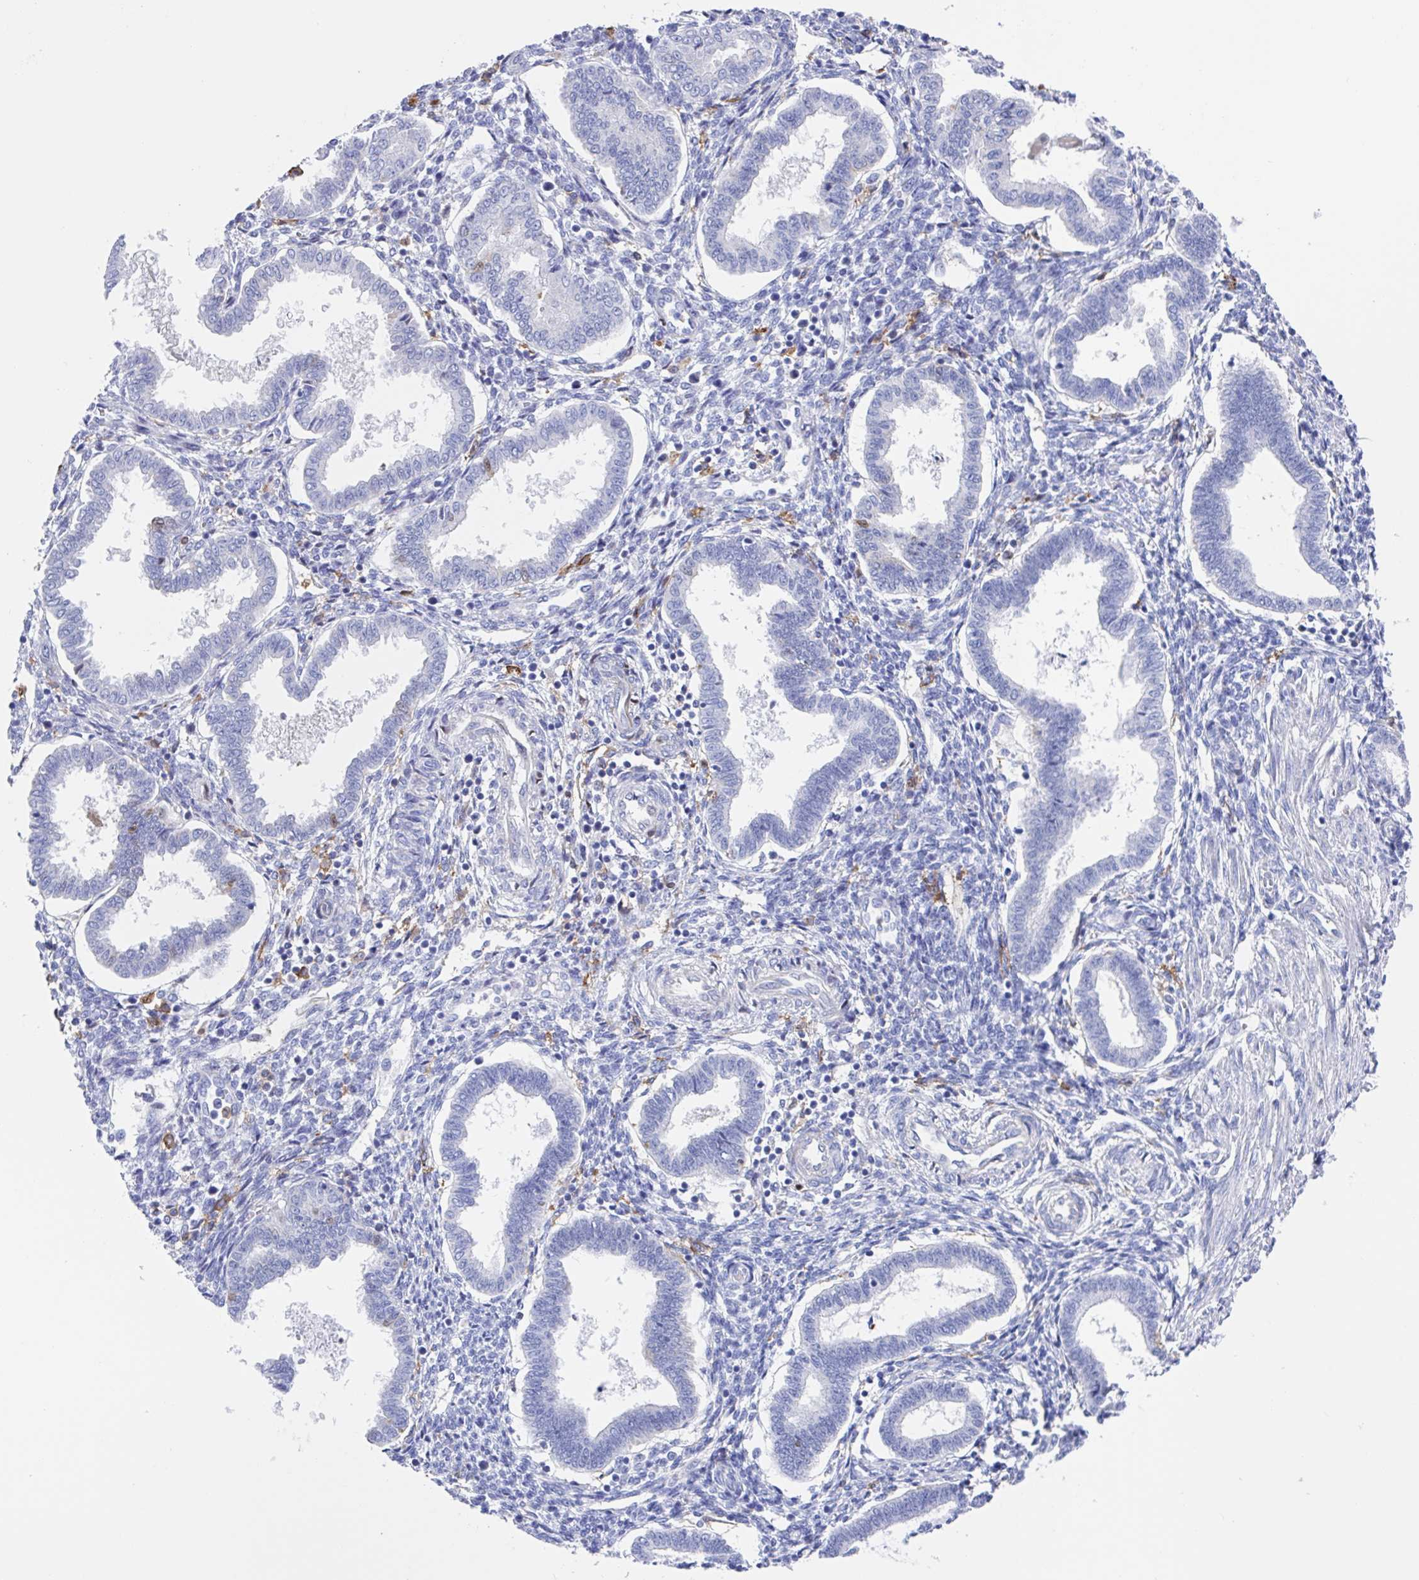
{"staining": {"intensity": "negative", "quantity": "none", "location": "none"}, "tissue": "endometrium", "cell_type": "Cells in endometrial stroma", "image_type": "normal", "snomed": [{"axis": "morphology", "description": "Normal tissue, NOS"}, {"axis": "topography", "description": "Endometrium"}], "caption": "Human endometrium stained for a protein using immunohistochemistry (IHC) reveals no positivity in cells in endometrial stroma.", "gene": "FCGR3A", "patient": {"sex": "female", "age": 24}}